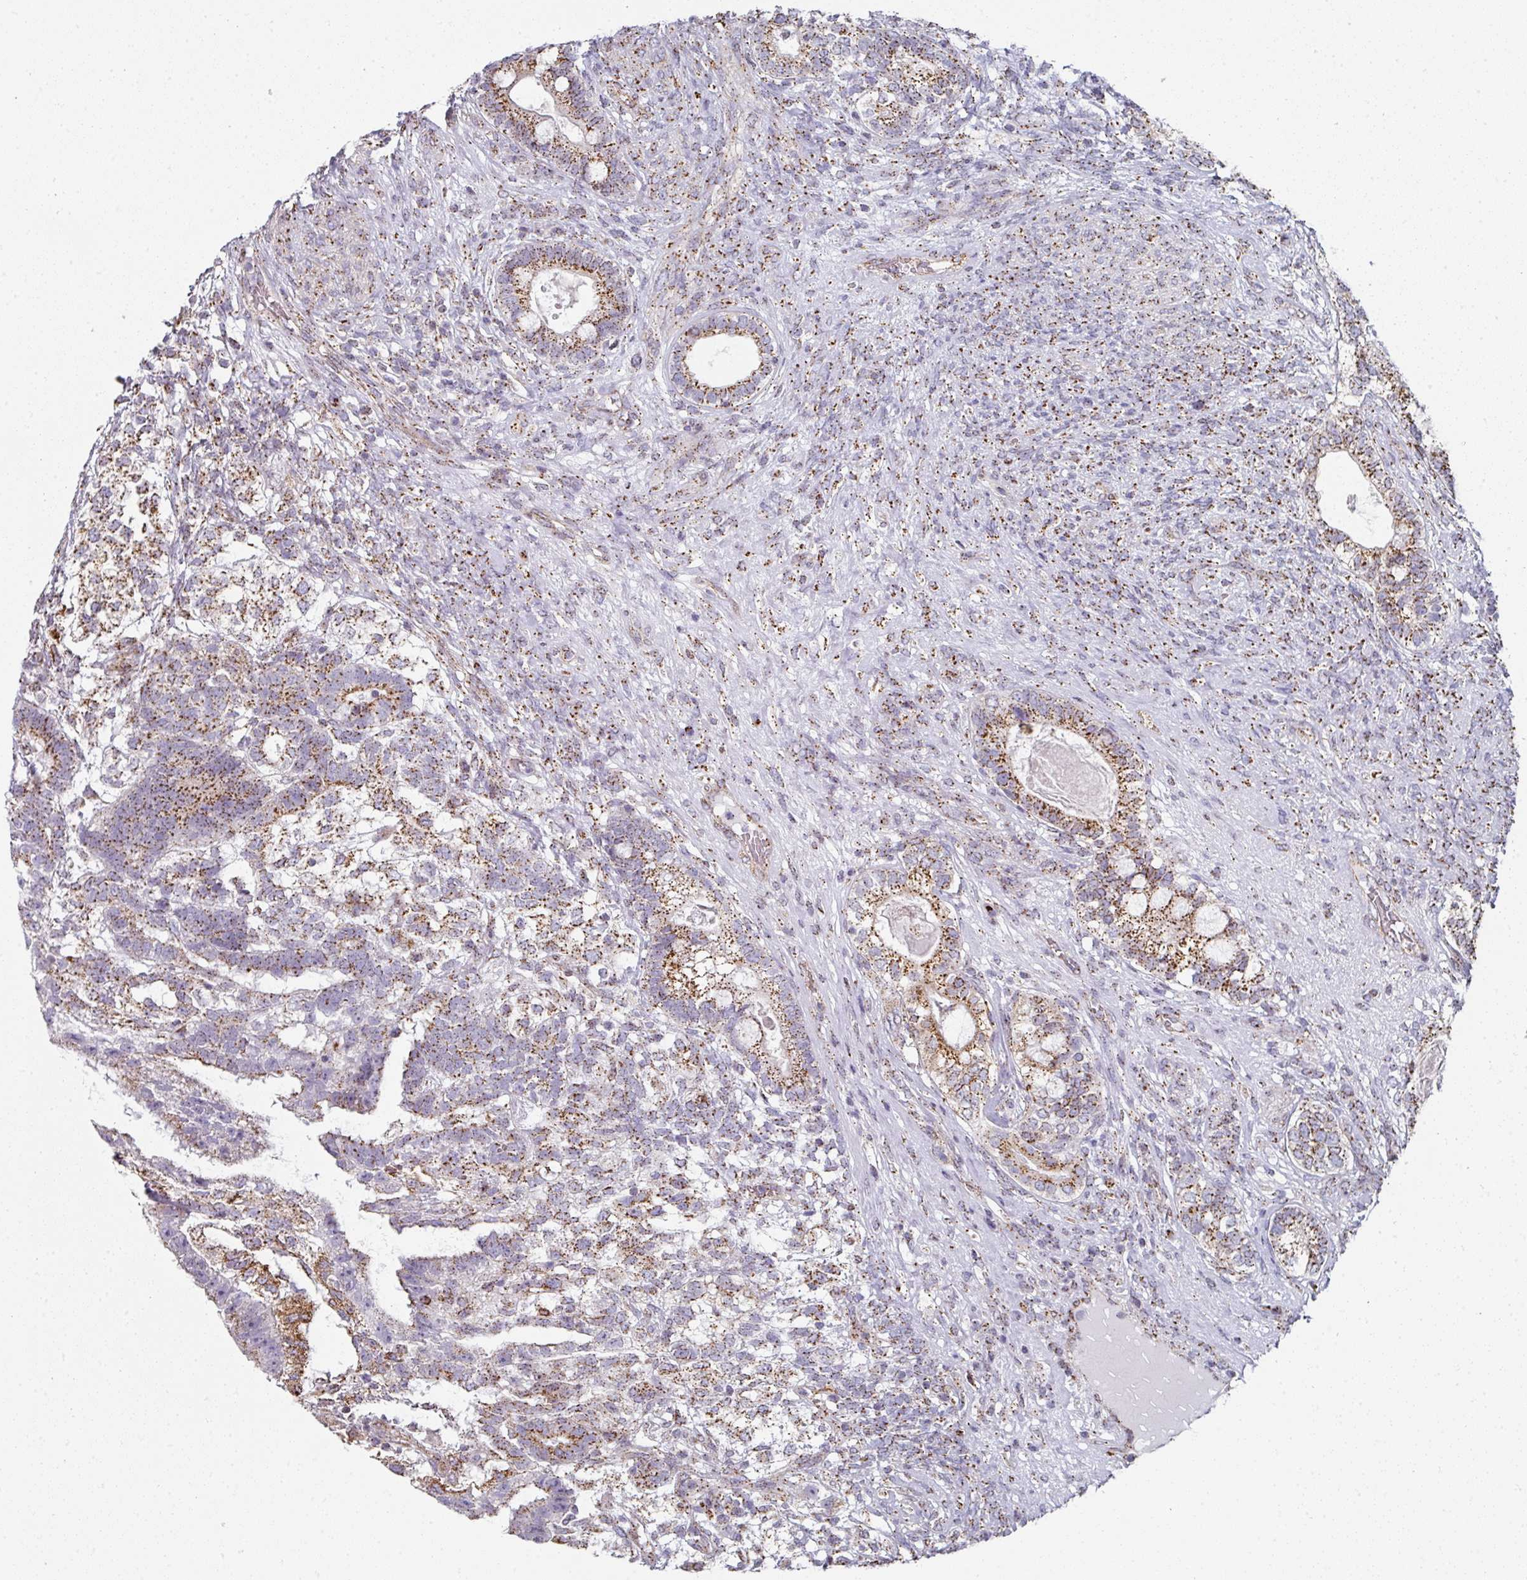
{"staining": {"intensity": "strong", "quantity": ">75%", "location": "cytoplasmic/membranous"}, "tissue": "testis cancer", "cell_type": "Tumor cells", "image_type": "cancer", "snomed": [{"axis": "morphology", "description": "Seminoma, NOS"}, {"axis": "morphology", "description": "Carcinoma, Embryonal, NOS"}, {"axis": "topography", "description": "Testis"}], "caption": "Immunohistochemistry image of testis seminoma stained for a protein (brown), which shows high levels of strong cytoplasmic/membranous staining in approximately >75% of tumor cells.", "gene": "CCDC85B", "patient": {"sex": "male", "age": 41}}